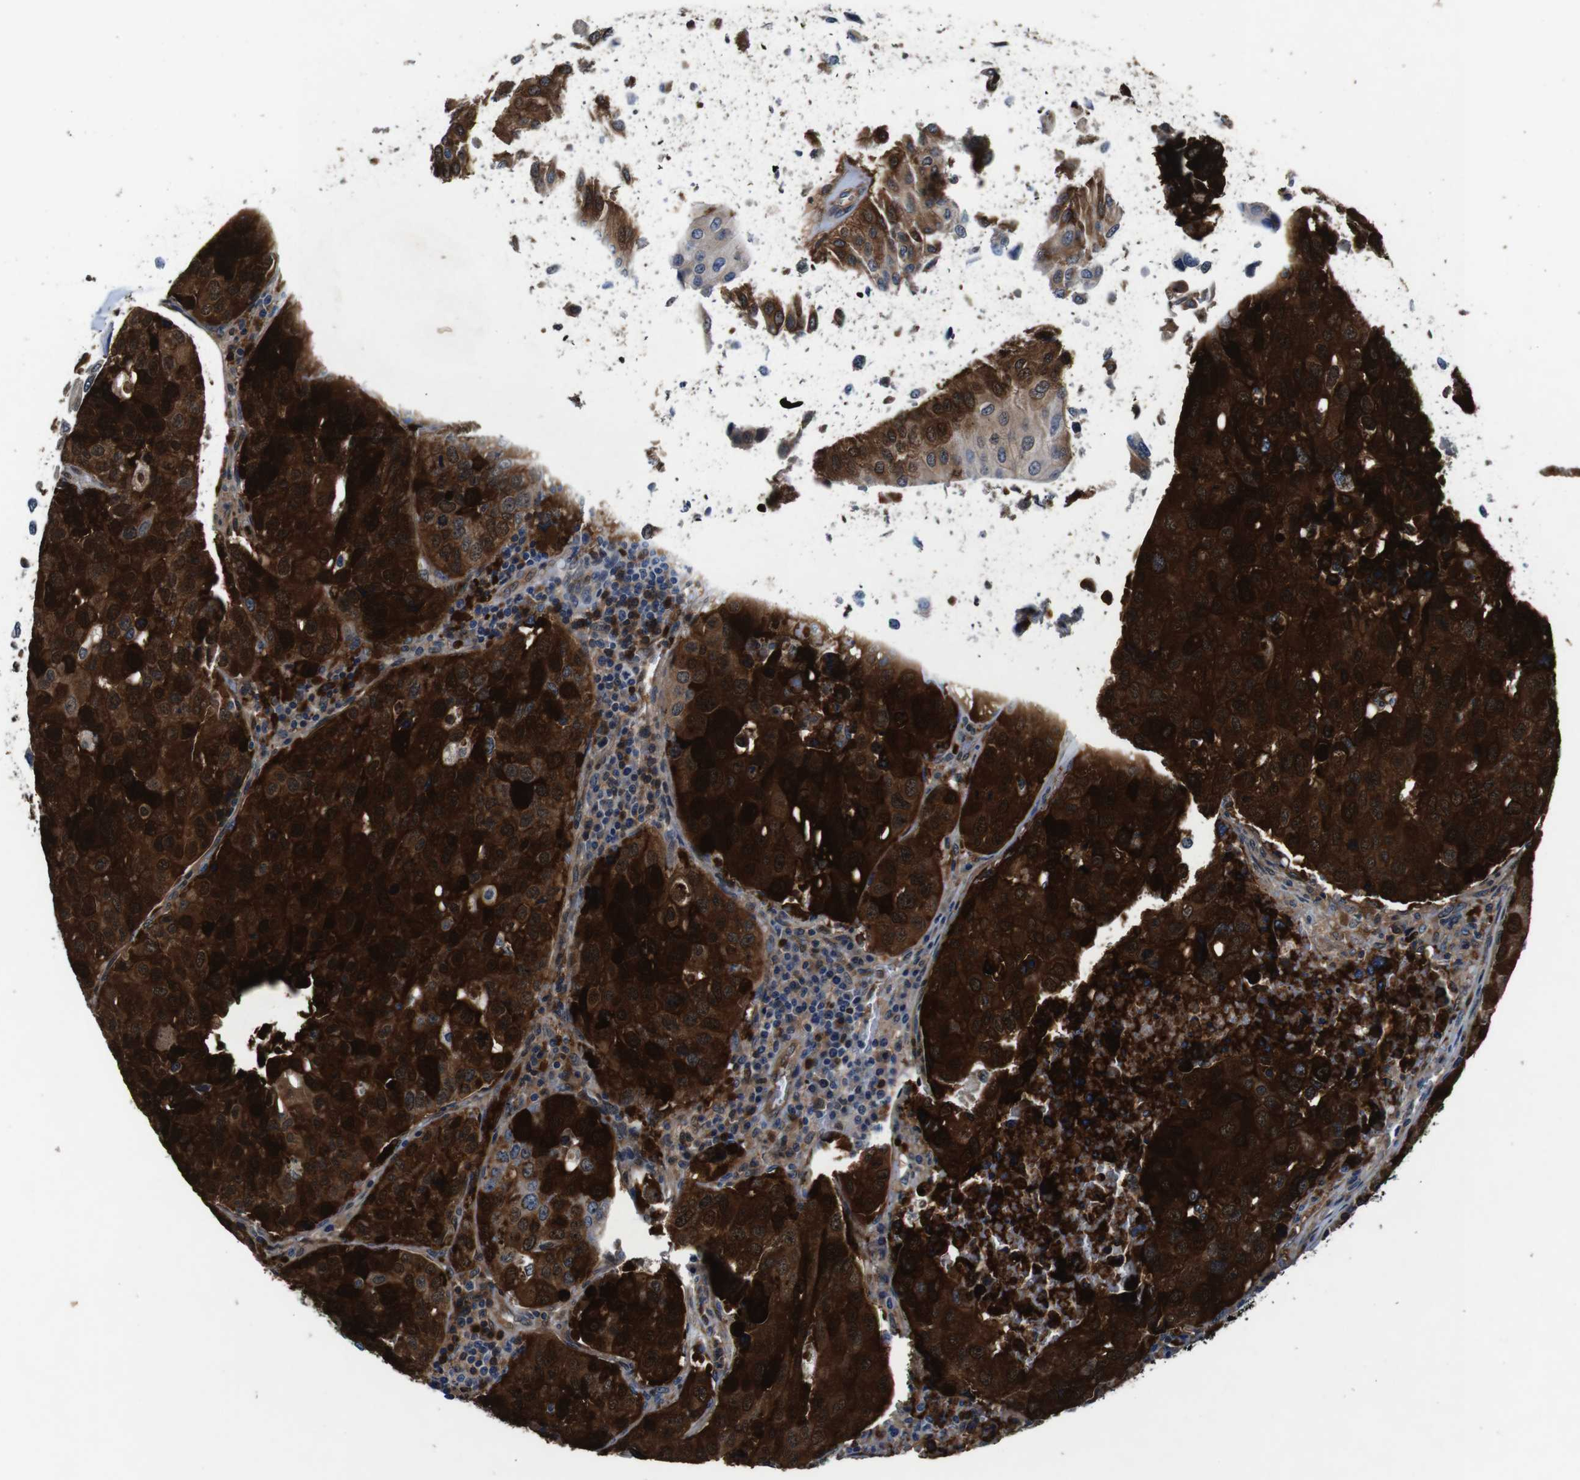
{"staining": {"intensity": "strong", "quantity": ">75%", "location": "cytoplasmic/membranous,nuclear"}, "tissue": "urothelial cancer", "cell_type": "Tumor cells", "image_type": "cancer", "snomed": [{"axis": "morphology", "description": "Urothelial carcinoma, High grade"}, {"axis": "topography", "description": "Lymph node"}, {"axis": "topography", "description": "Urinary bladder"}], "caption": "Protein expression analysis of urothelial cancer demonstrates strong cytoplasmic/membranous and nuclear staining in about >75% of tumor cells.", "gene": "ANXA1", "patient": {"sex": "male", "age": 51}}